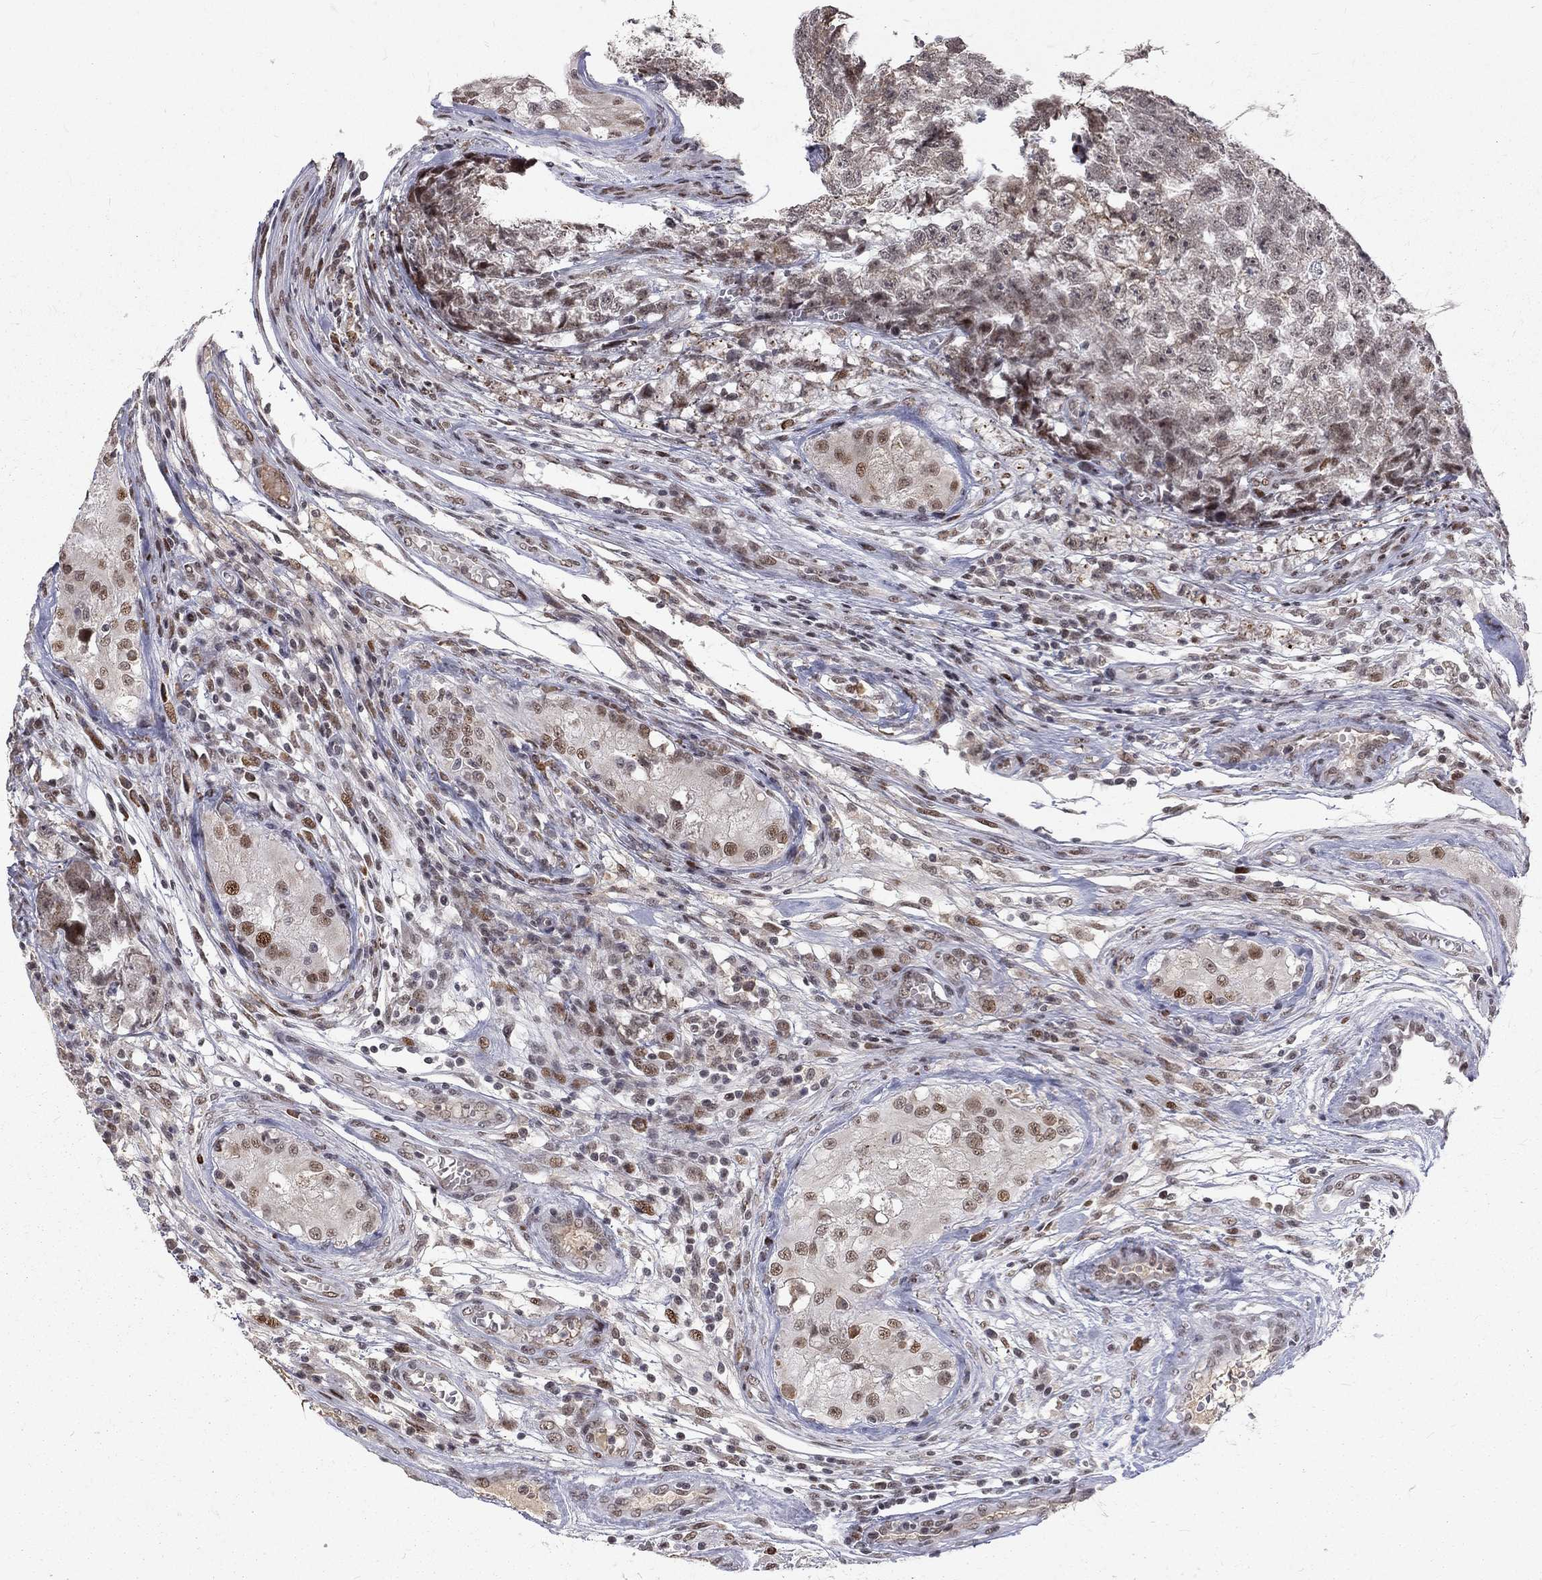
{"staining": {"intensity": "moderate", "quantity": "<25%", "location": "nuclear"}, "tissue": "testis cancer", "cell_type": "Tumor cells", "image_type": "cancer", "snomed": [{"axis": "morphology", "description": "Seminoma, NOS"}, {"axis": "morphology", "description": "Carcinoma, Embryonal, NOS"}, {"axis": "topography", "description": "Testis"}], "caption": "This image exhibits testis cancer stained with IHC to label a protein in brown. The nuclear of tumor cells show moderate positivity for the protein. Nuclei are counter-stained blue.", "gene": "TCEAL1", "patient": {"sex": "male", "age": 22}}